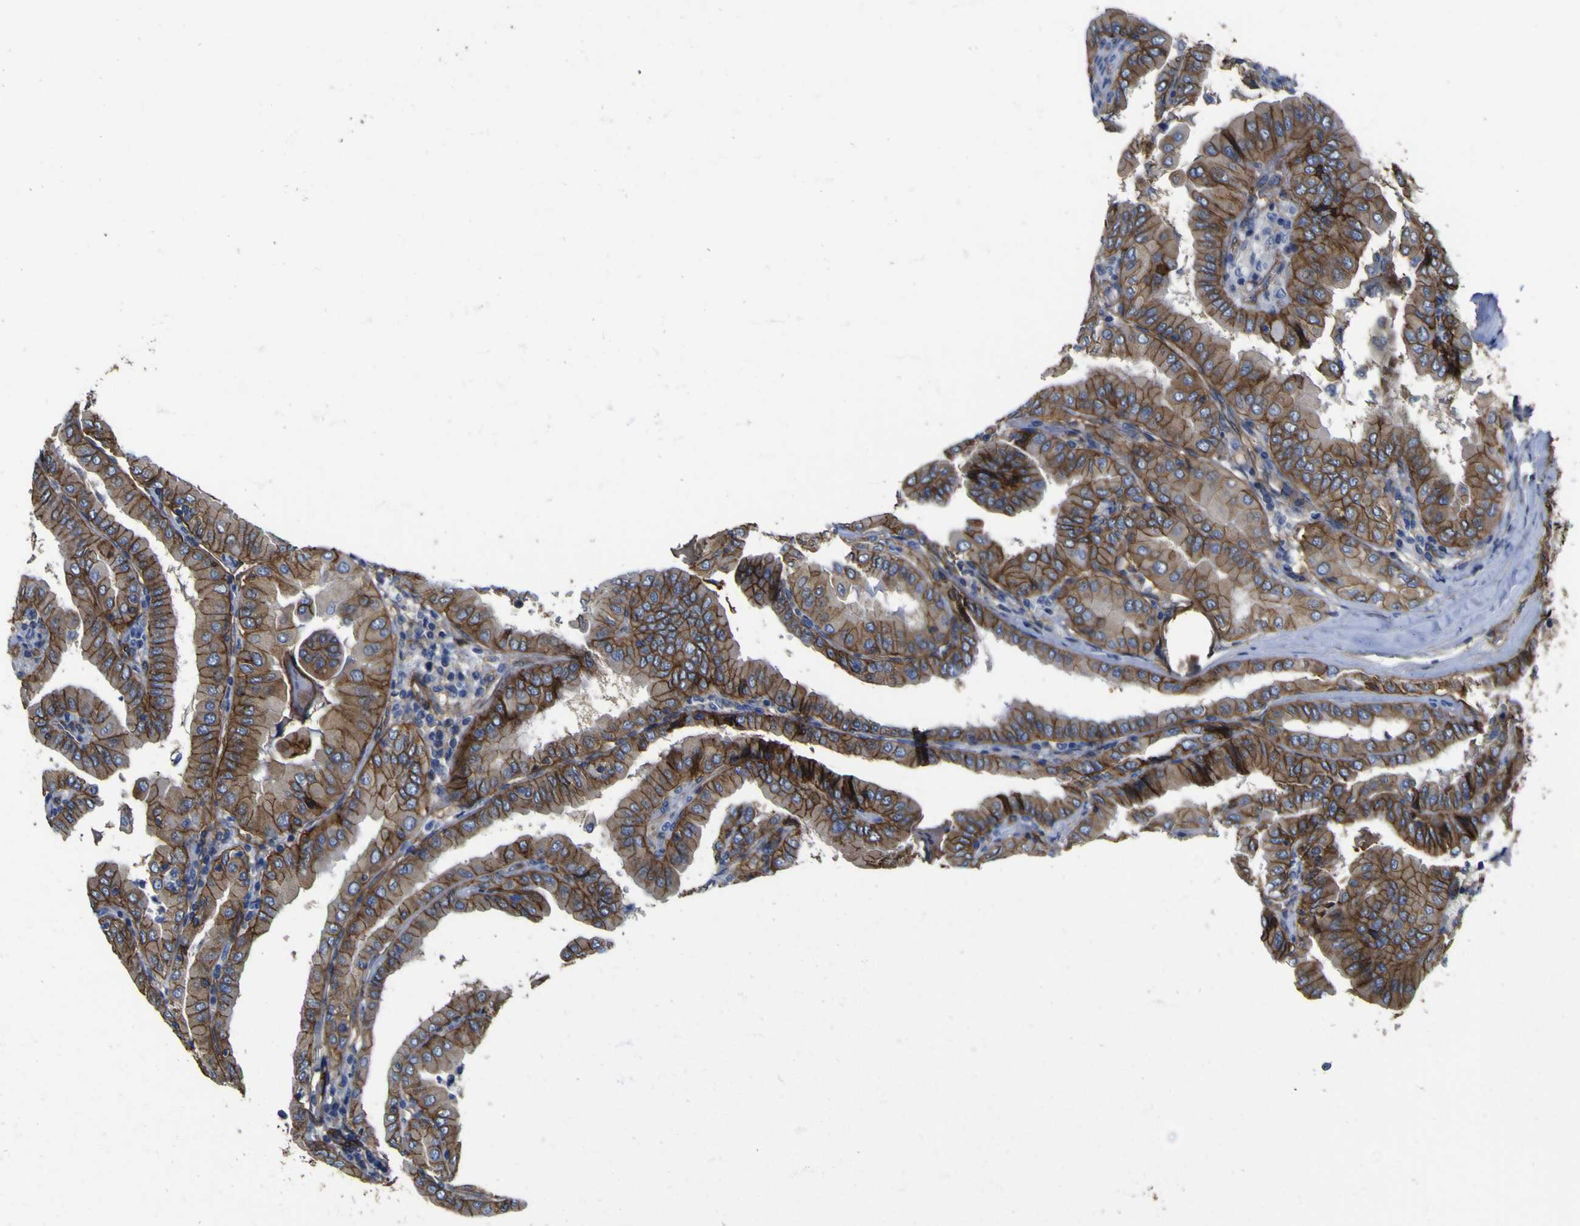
{"staining": {"intensity": "strong", "quantity": ">75%", "location": "cytoplasmic/membranous"}, "tissue": "thyroid cancer", "cell_type": "Tumor cells", "image_type": "cancer", "snomed": [{"axis": "morphology", "description": "Papillary adenocarcinoma, NOS"}, {"axis": "topography", "description": "Thyroid gland"}], "caption": "Immunohistochemical staining of thyroid cancer (papillary adenocarcinoma) exhibits high levels of strong cytoplasmic/membranous protein staining in approximately >75% of tumor cells.", "gene": "CD151", "patient": {"sex": "male", "age": 33}}